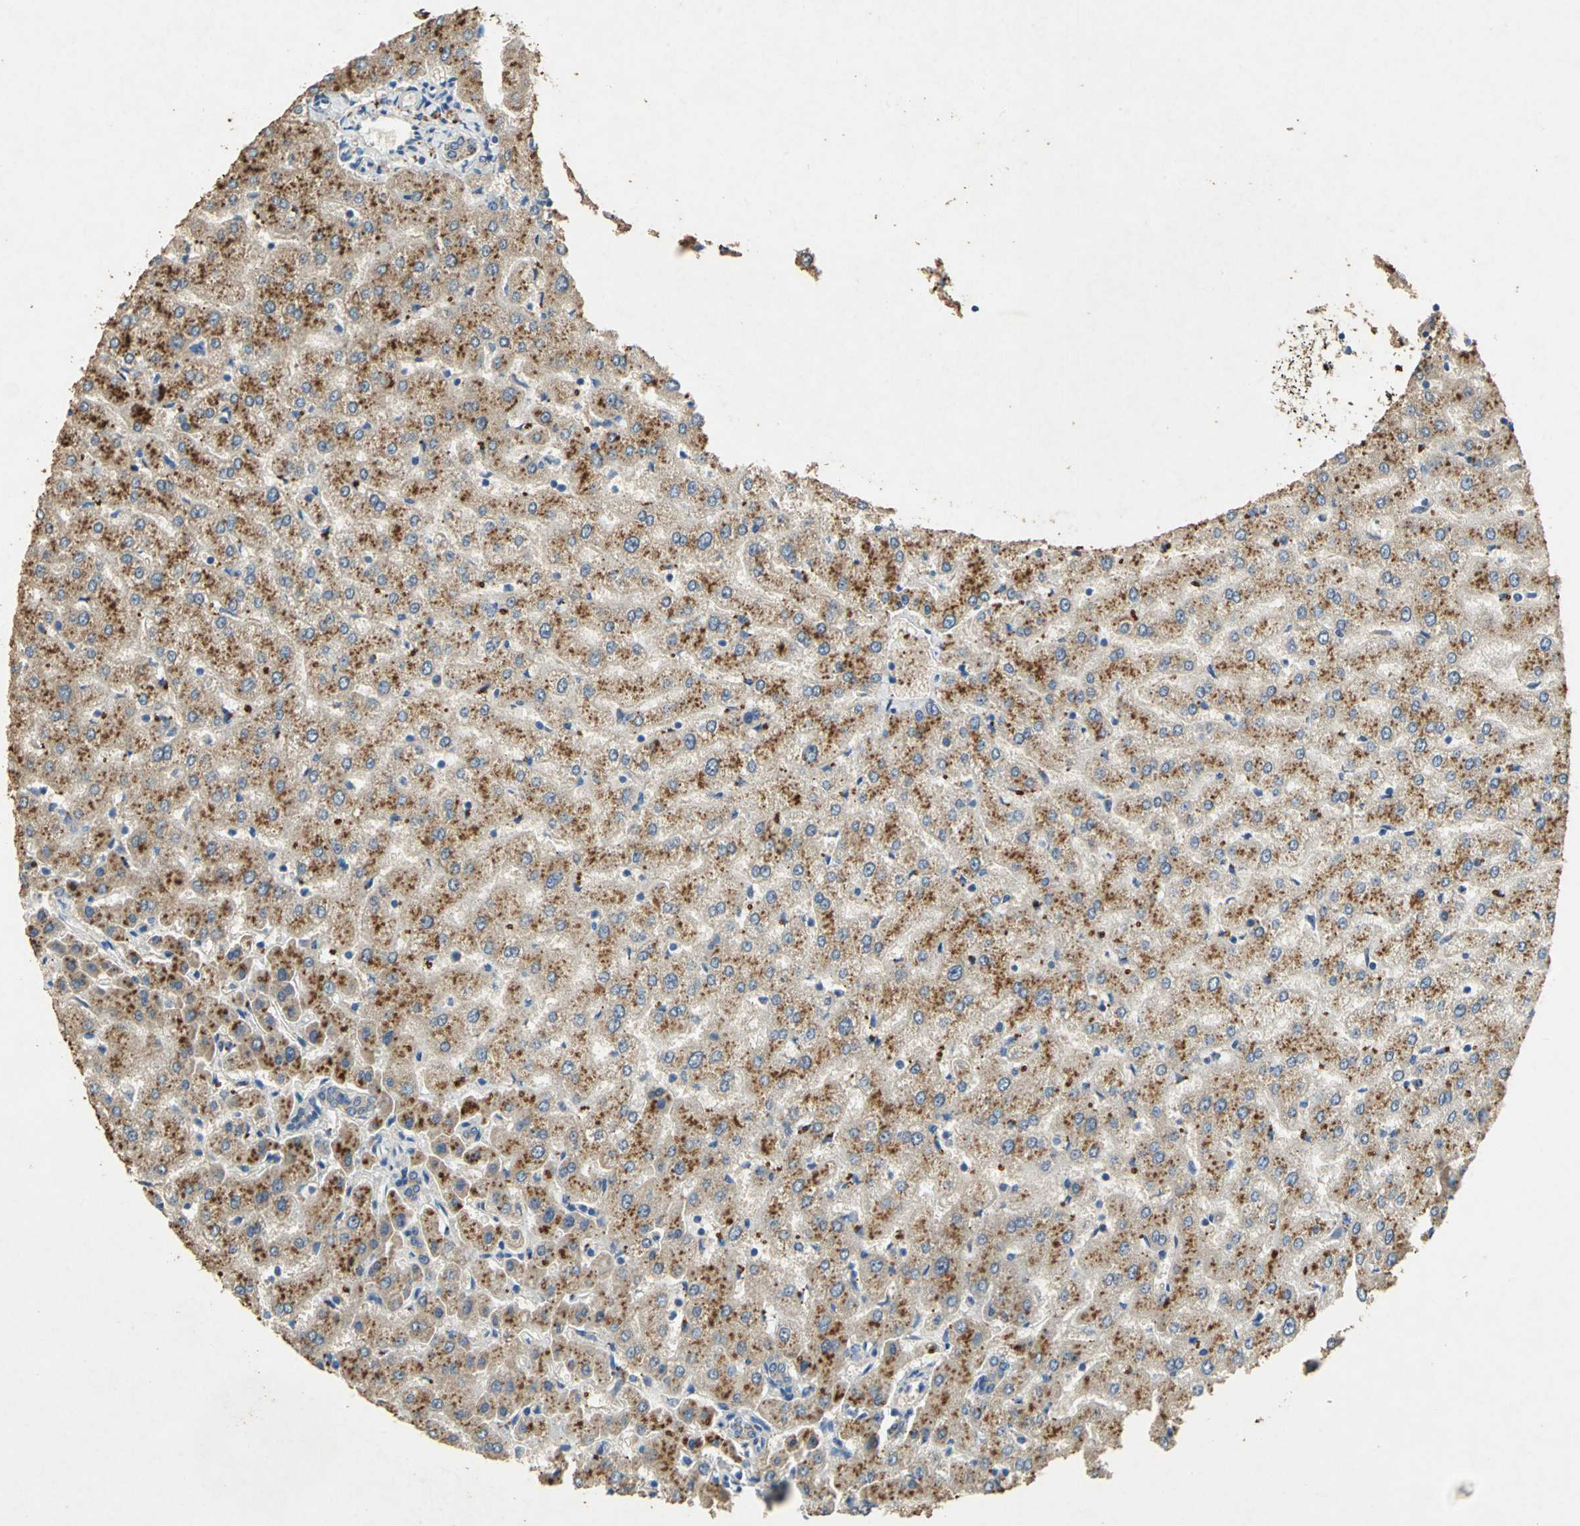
{"staining": {"intensity": "weak", "quantity": ">75%", "location": "cytoplasmic/membranous"}, "tissue": "liver", "cell_type": "Cholangiocytes", "image_type": "normal", "snomed": [{"axis": "morphology", "description": "Normal tissue, NOS"}, {"axis": "morphology", "description": "Fibrosis, NOS"}, {"axis": "topography", "description": "Liver"}], "caption": "Cholangiocytes show low levels of weak cytoplasmic/membranous positivity in approximately >75% of cells in unremarkable human liver.", "gene": "ADAMTS5", "patient": {"sex": "female", "age": 29}}